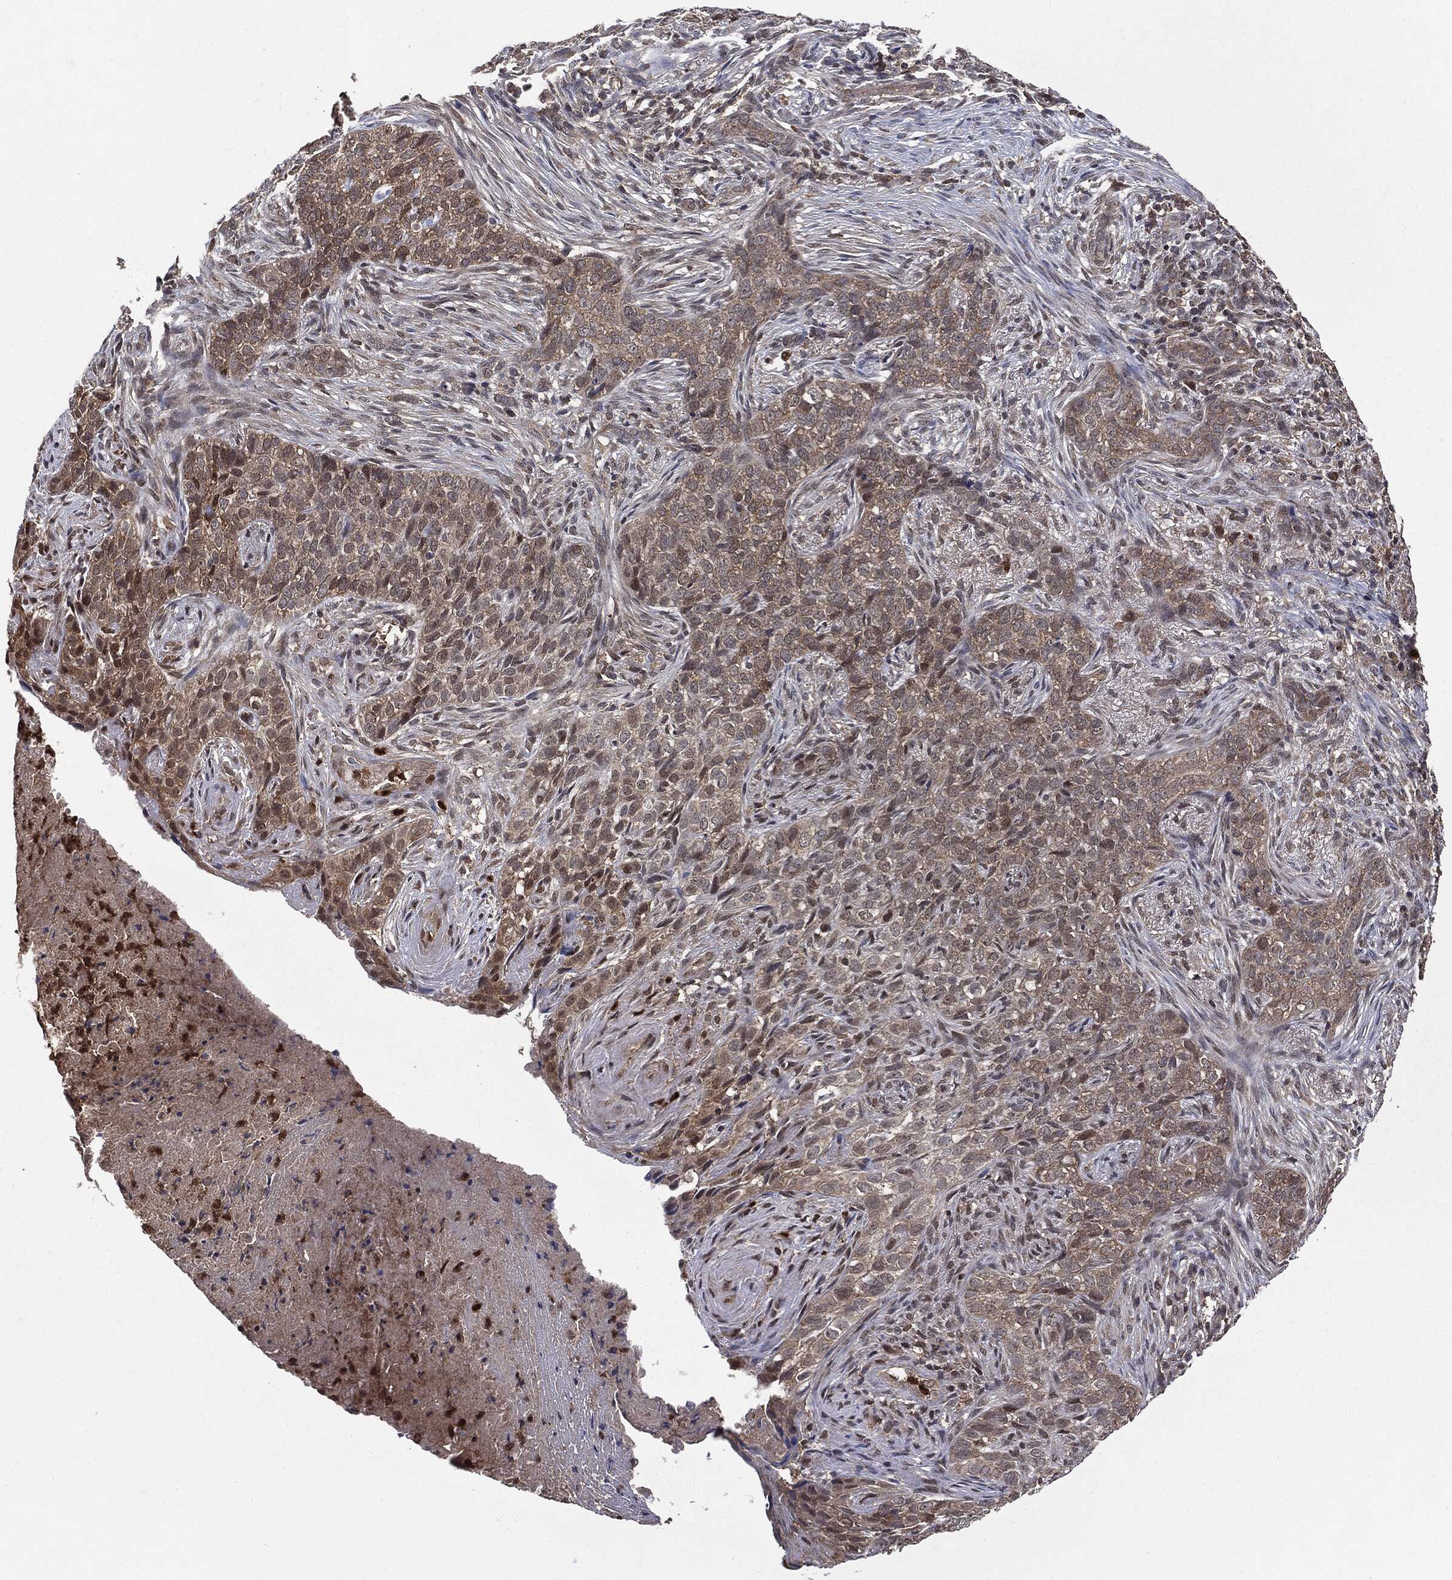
{"staining": {"intensity": "negative", "quantity": "none", "location": "none"}, "tissue": "skin cancer", "cell_type": "Tumor cells", "image_type": "cancer", "snomed": [{"axis": "morphology", "description": "Squamous cell carcinoma, NOS"}, {"axis": "topography", "description": "Skin"}], "caption": "An image of human skin cancer is negative for staining in tumor cells. Nuclei are stained in blue.", "gene": "GPI", "patient": {"sex": "male", "age": 88}}